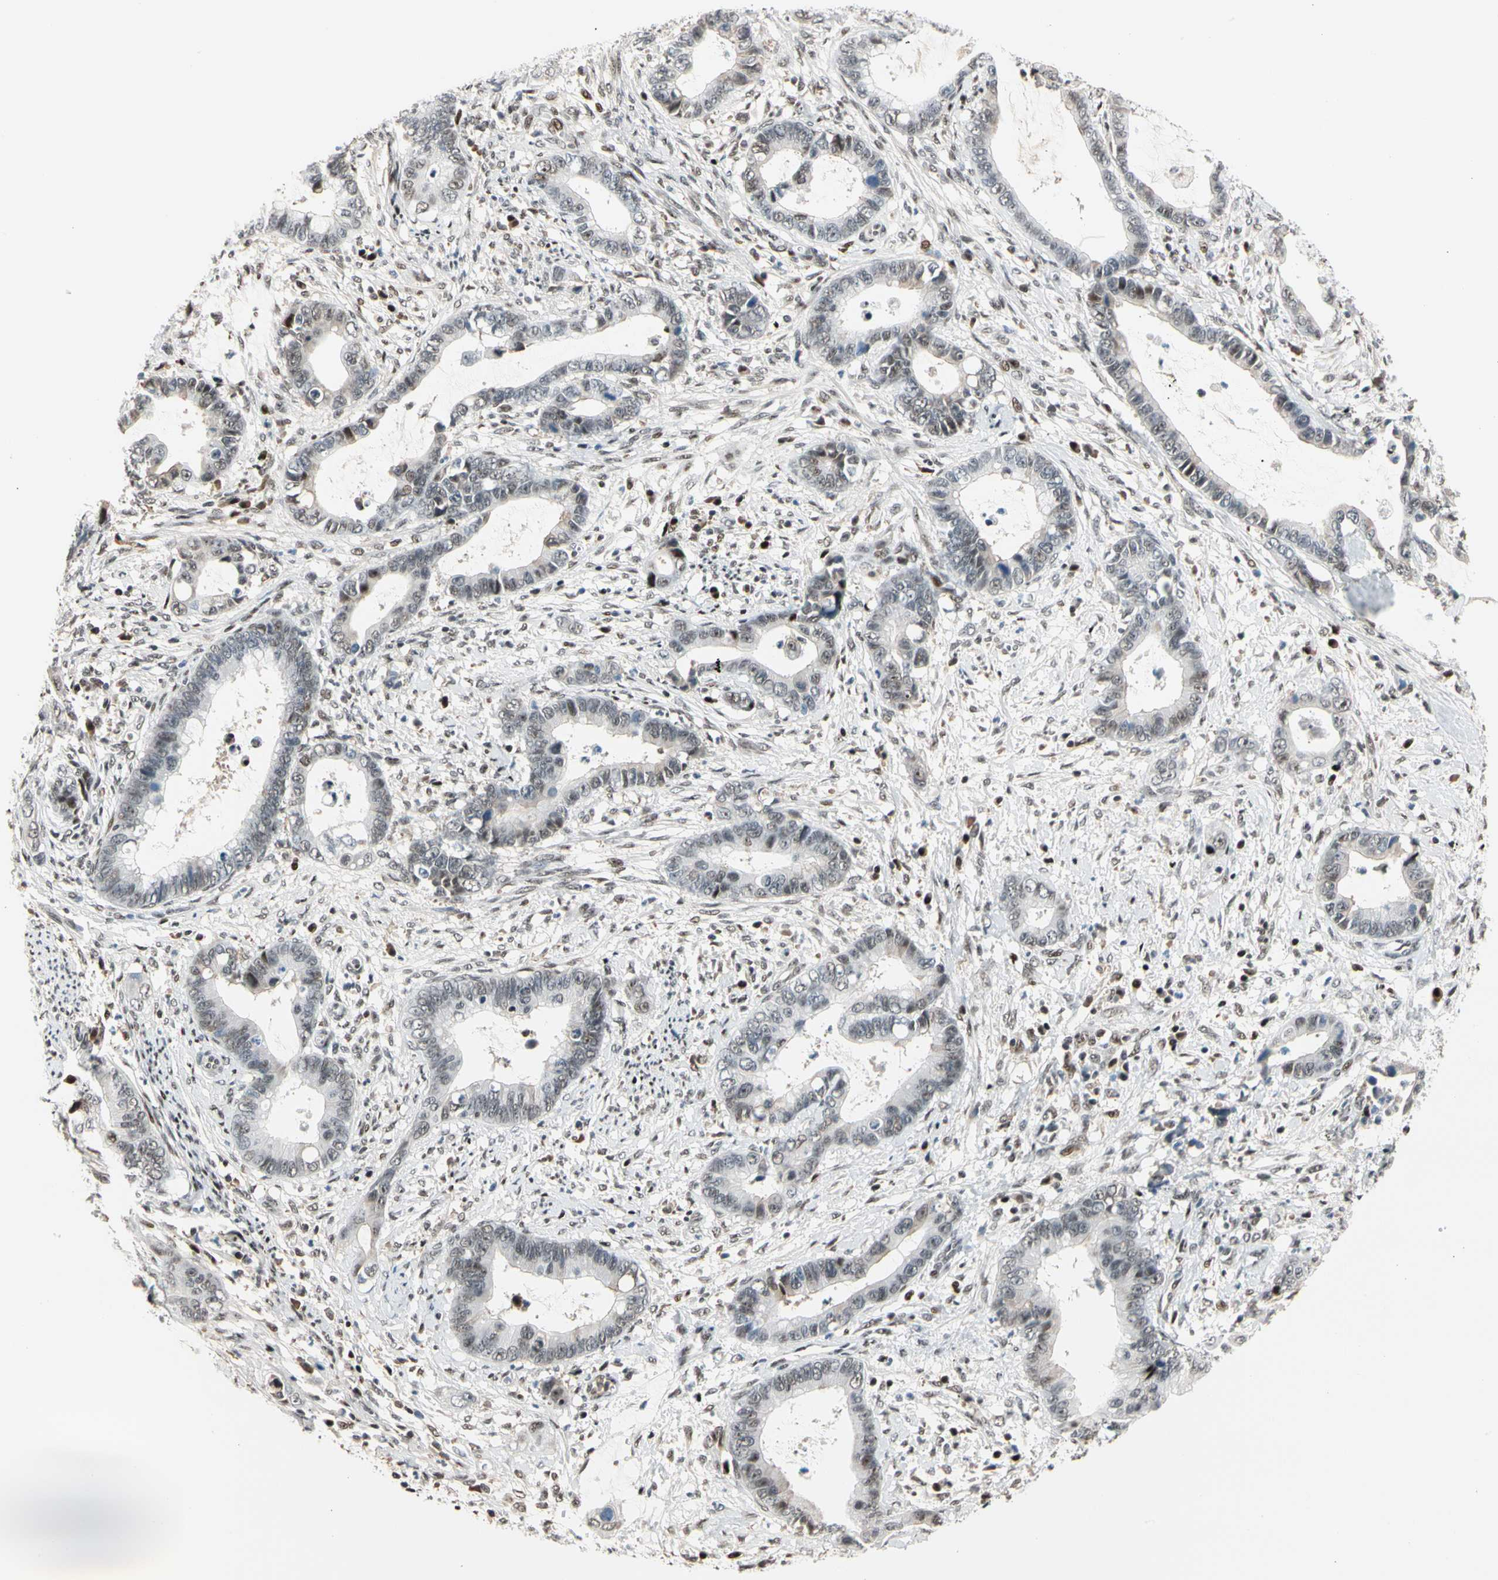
{"staining": {"intensity": "weak", "quantity": "25%-75%", "location": "nuclear"}, "tissue": "cervical cancer", "cell_type": "Tumor cells", "image_type": "cancer", "snomed": [{"axis": "morphology", "description": "Adenocarcinoma, NOS"}, {"axis": "topography", "description": "Cervix"}], "caption": "A brown stain labels weak nuclear positivity of a protein in human cervical cancer tumor cells. (Stains: DAB in brown, nuclei in blue, Microscopy: brightfield microscopy at high magnification).", "gene": "FOXO3", "patient": {"sex": "female", "age": 44}}